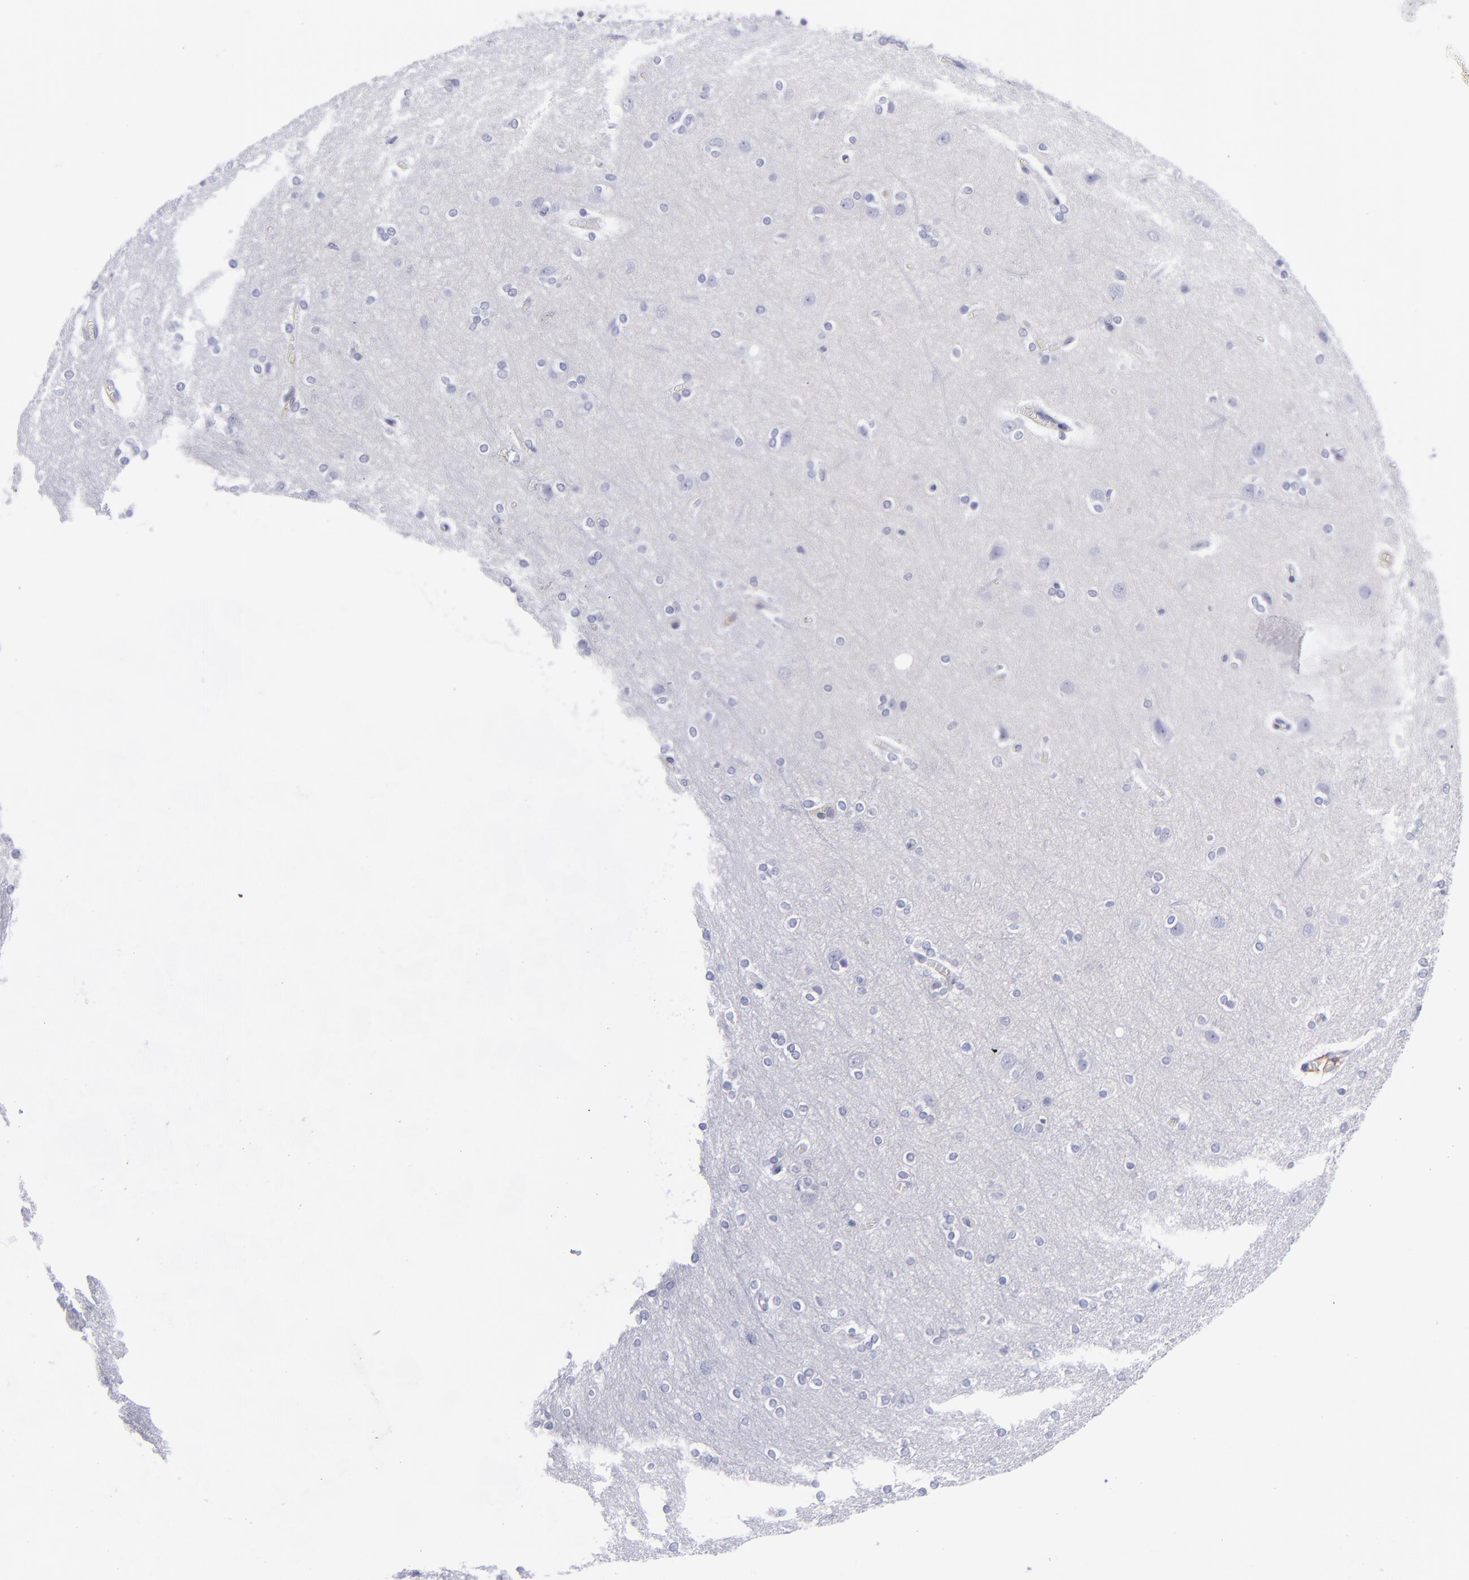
{"staining": {"intensity": "weak", "quantity": "<25%", "location": "cytoplasmic/membranous"}, "tissue": "cerebral cortex", "cell_type": "Endothelial cells", "image_type": "normal", "snomed": [{"axis": "morphology", "description": "Normal tissue, NOS"}, {"axis": "topography", "description": "Cerebral cortex"}], "caption": "This micrograph is of benign cerebral cortex stained with immunohistochemistry to label a protein in brown with the nuclei are counter-stained blue. There is no positivity in endothelial cells.", "gene": "ACE", "patient": {"sex": "female", "age": 54}}